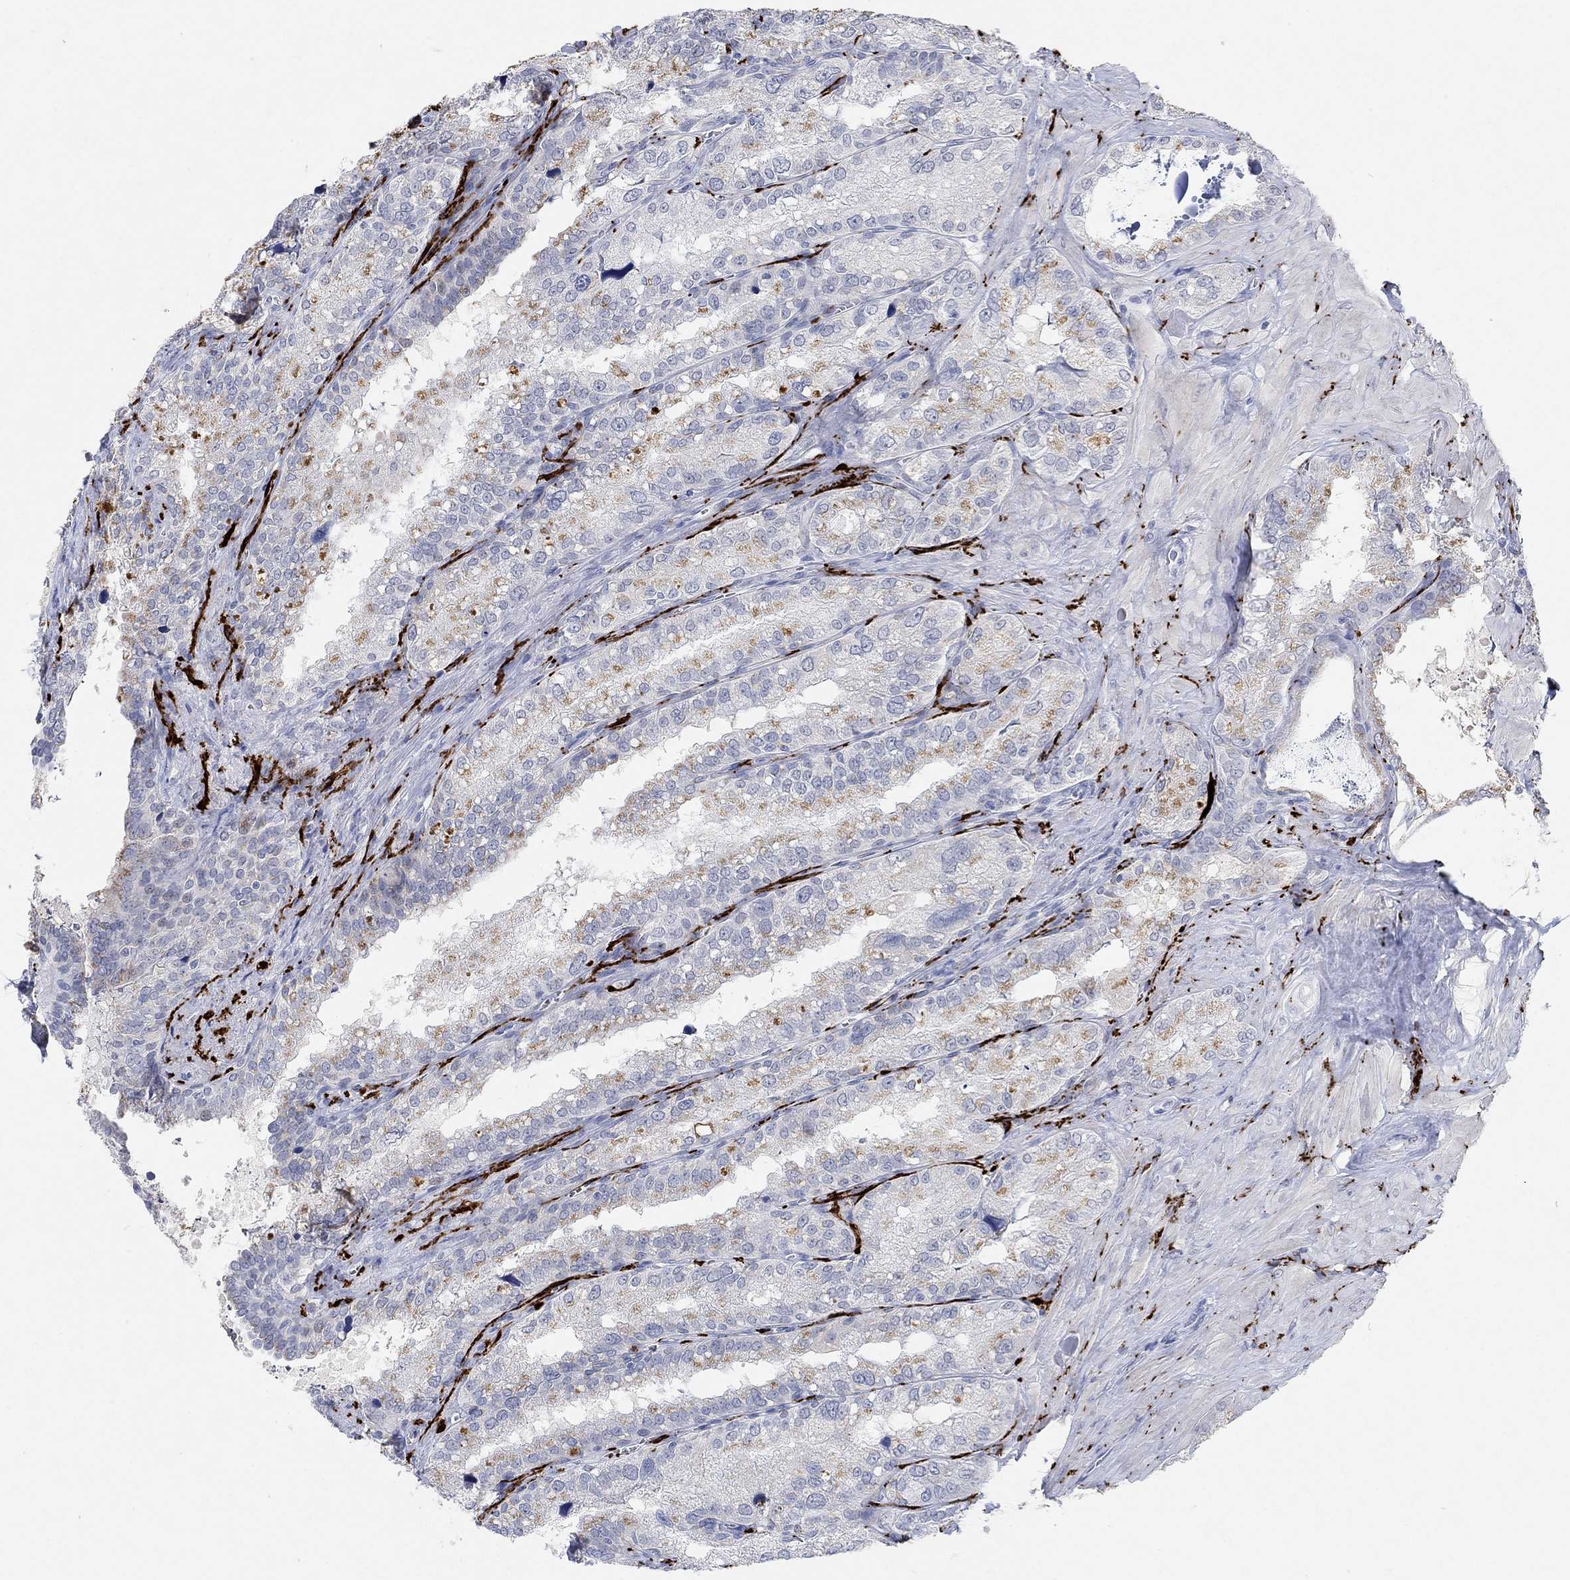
{"staining": {"intensity": "moderate", "quantity": "<25%", "location": "cytoplasmic/membranous"}, "tissue": "seminal vesicle", "cell_type": "Glandular cells", "image_type": "normal", "snomed": [{"axis": "morphology", "description": "Normal tissue, NOS"}, {"axis": "topography", "description": "Seminal veicle"}], "caption": "High-power microscopy captured an immunohistochemistry micrograph of unremarkable seminal vesicle, revealing moderate cytoplasmic/membranous positivity in about <25% of glandular cells.", "gene": "VAT1L", "patient": {"sex": "male", "age": 57}}